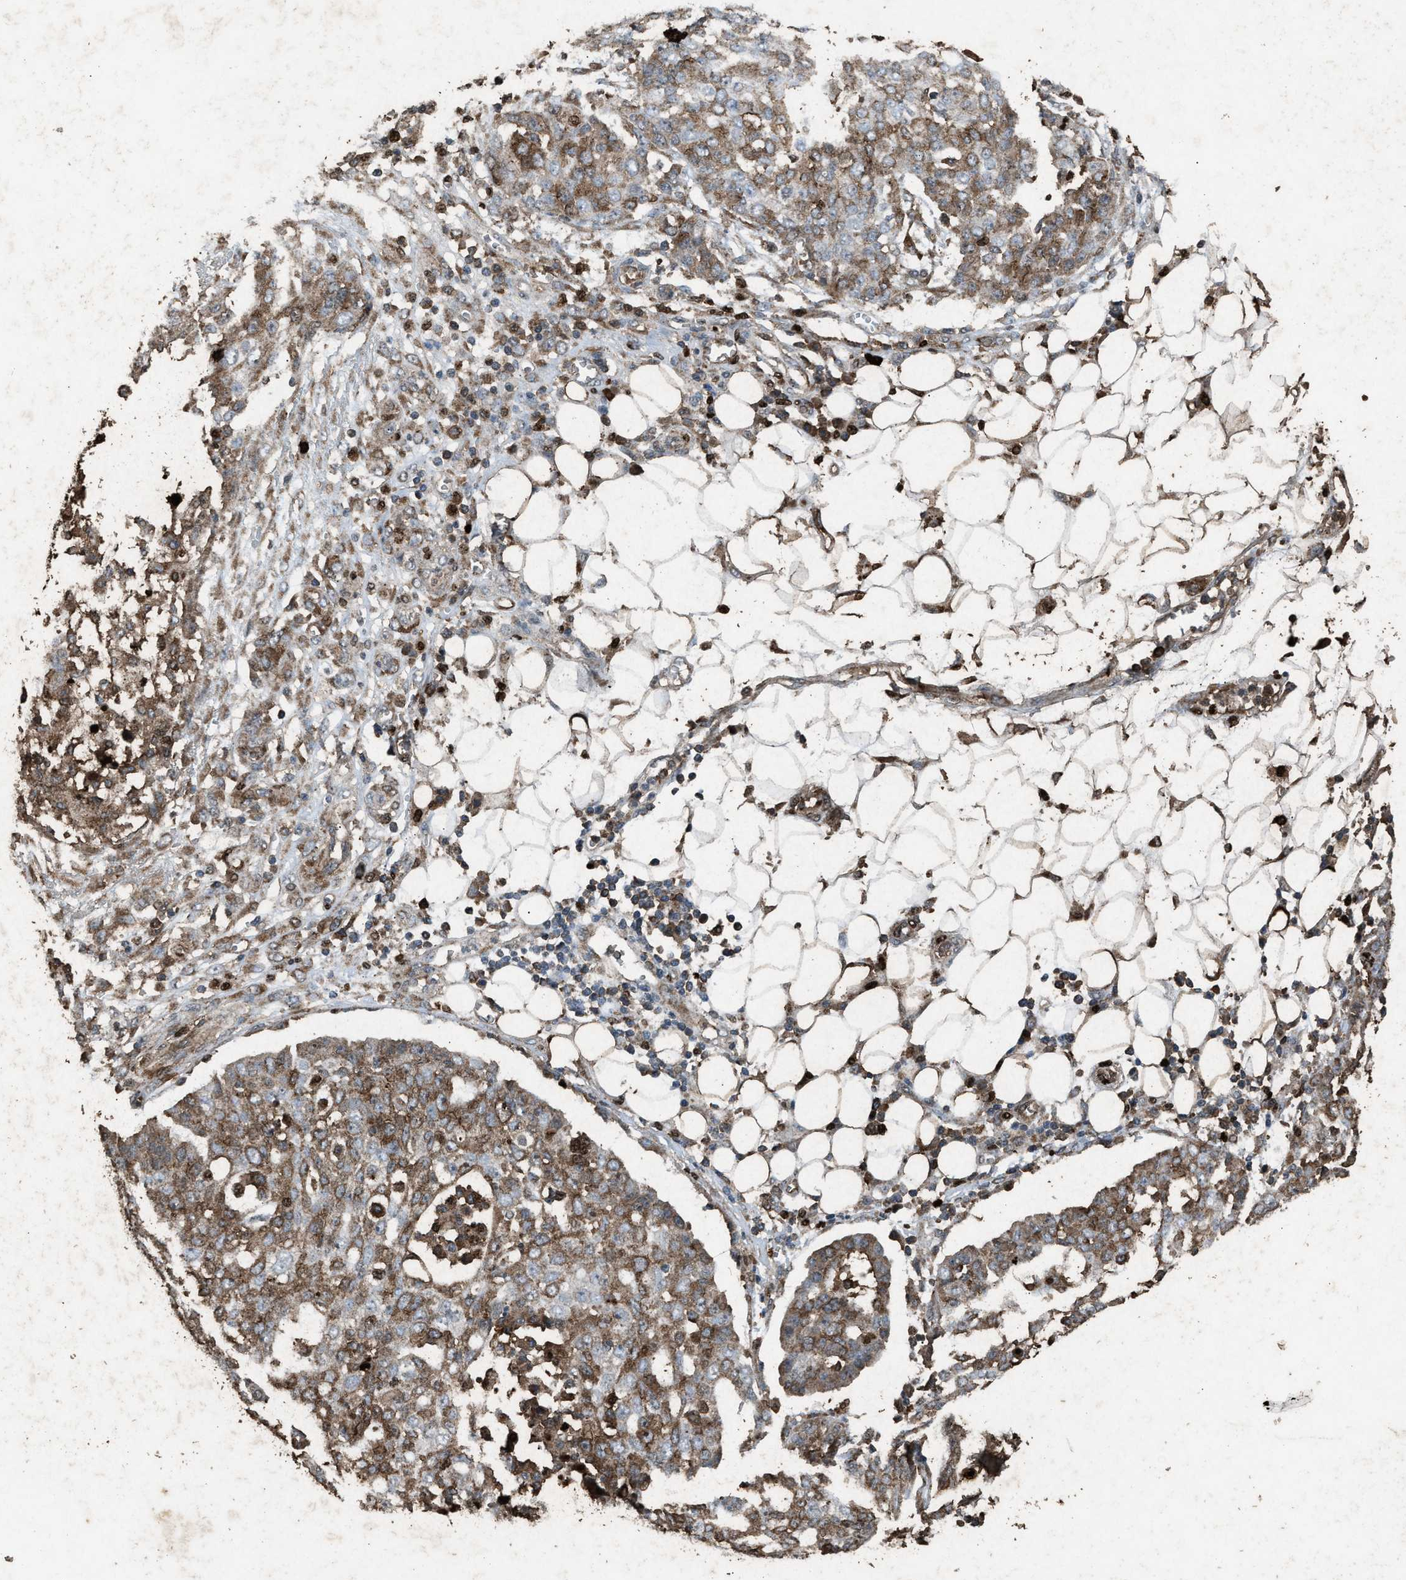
{"staining": {"intensity": "moderate", "quantity": ">75%", "location": "cytoplasmic/membranous"}, "tissue": "ovarian cancer", "cell_type": "Tumor cells", "image_type": "cancer", "snomed": [{"axis": "morphology", "description": "Cystadenocarcinoma, serous, NOS"}, {"axis": "topography", "description": "Soft tissue"}, {"axis": "topography", "description": "Ovary"}], "caption": "A brown stain highlights moderate cytoplasmic/membranous positivity of a protein in ovarian cancer tumor cells.", "gene": "PSMD1", "patient": {"sex": "female", "age": 57}}